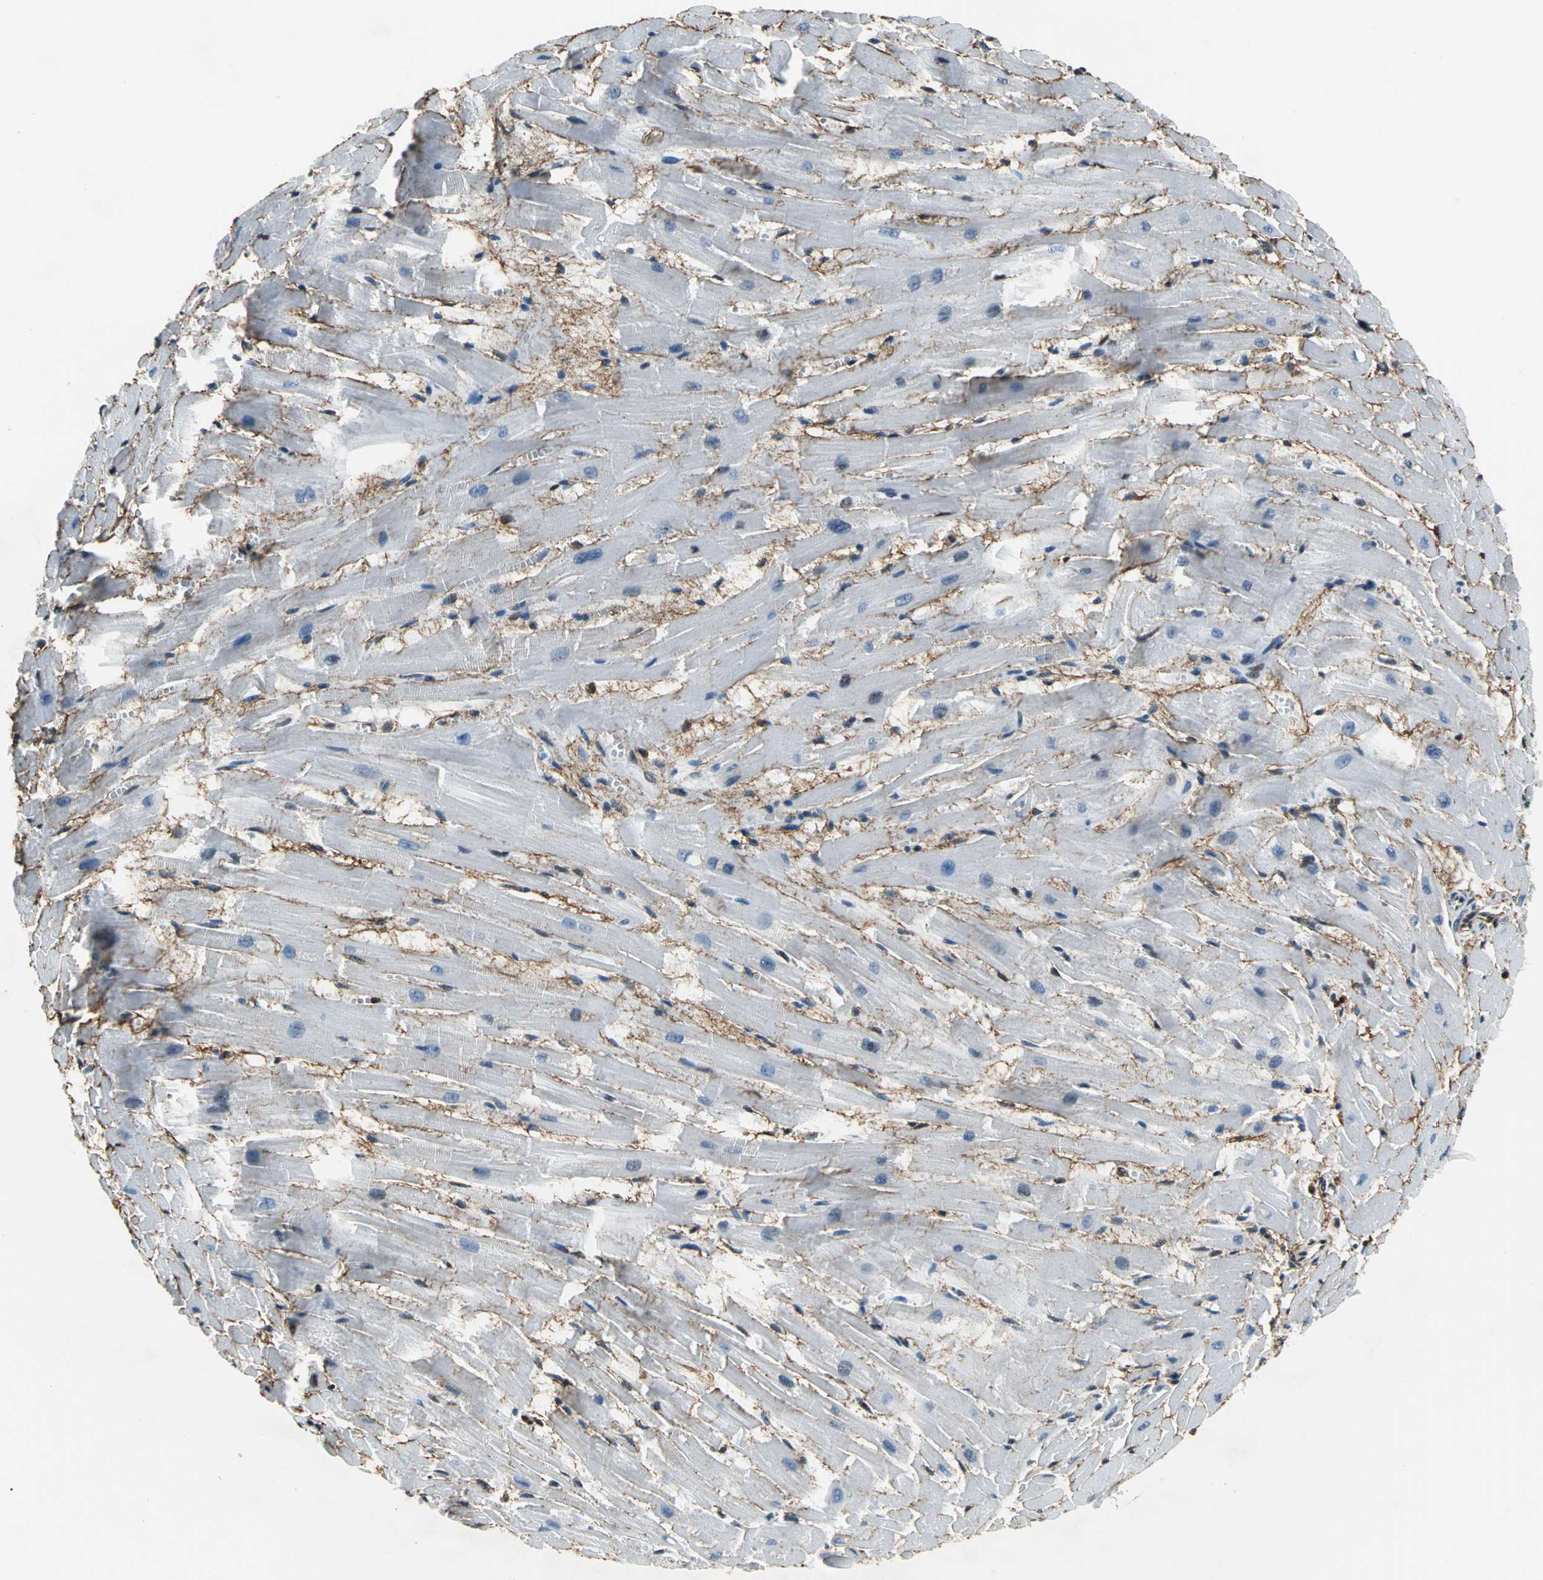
{"staining": {"intensity": "negative", "quantity": "none", "location": "none"}, "tissue": "heart muscle", "cell_type": "Cardiomyocytes", "image_type": "normal", "snomed": [{"axis": "morphology", "description": "Normal tissue, NOS"}, {"axis": "topography", "description": "Heart"}], "caption": "High power microscopy micrograph of an immunohistochemistry photomicrograph of normal heart muscle, revealing no significant expression in cardiomyocytes. (DAB IHC, high magnification).", "gene": "APEX1", "patient": {"sex": "female", "age": 19}}